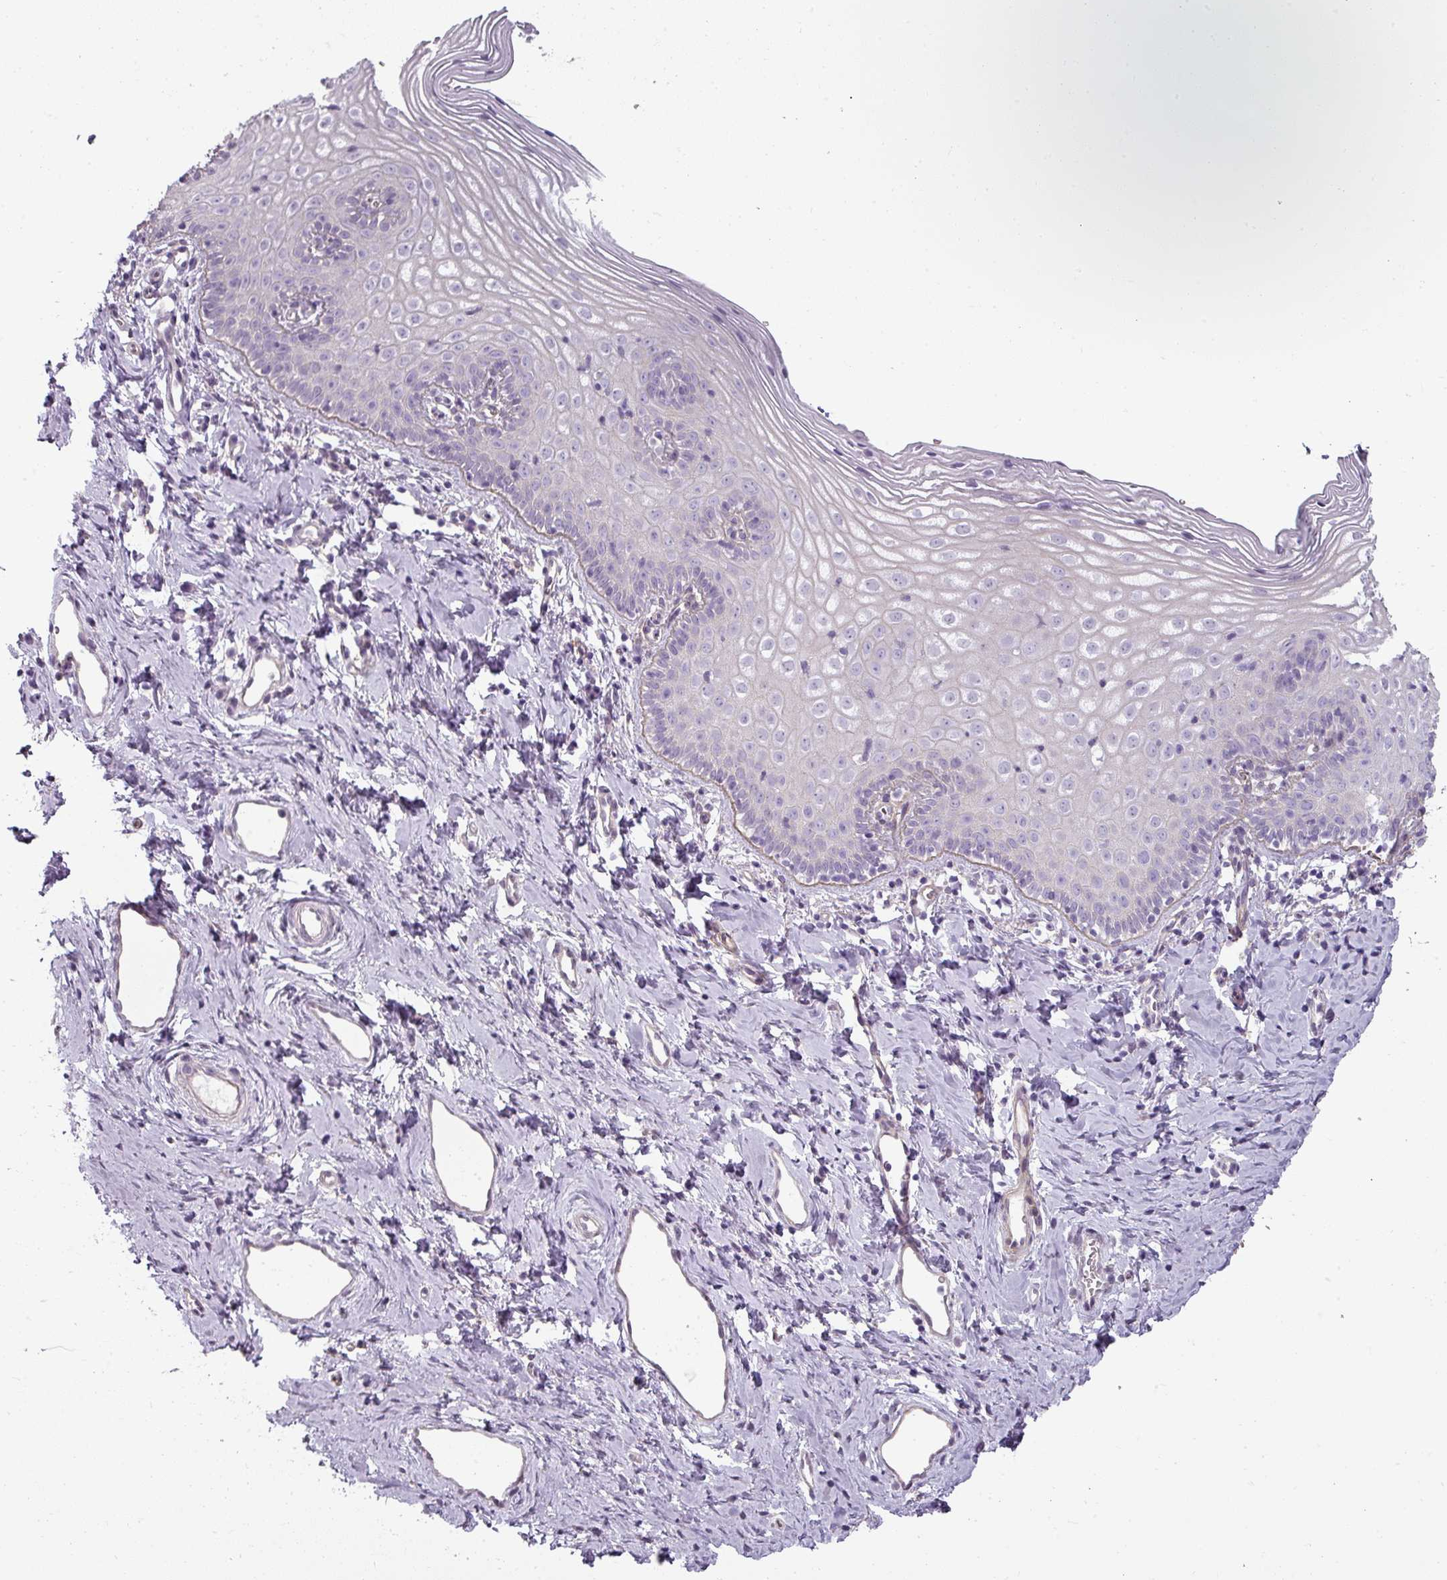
{"staining": {"intensity": "negative", "quantity": "none", "location": "none"}, "tissue": "cervix", "cell_type": "Glandular cells", "image_type": "normal", "snomed": [{"axis": "morphology", "description": "Normal tissue, NOS"}, {"axis": "topography", "description": "Cervix"}], "caption": "This is a image of IHC staining of normal cervix, which shows no expression in glandular cells.", "gene": "ASB1", "patient": {"sex": "female", "age": 44}}